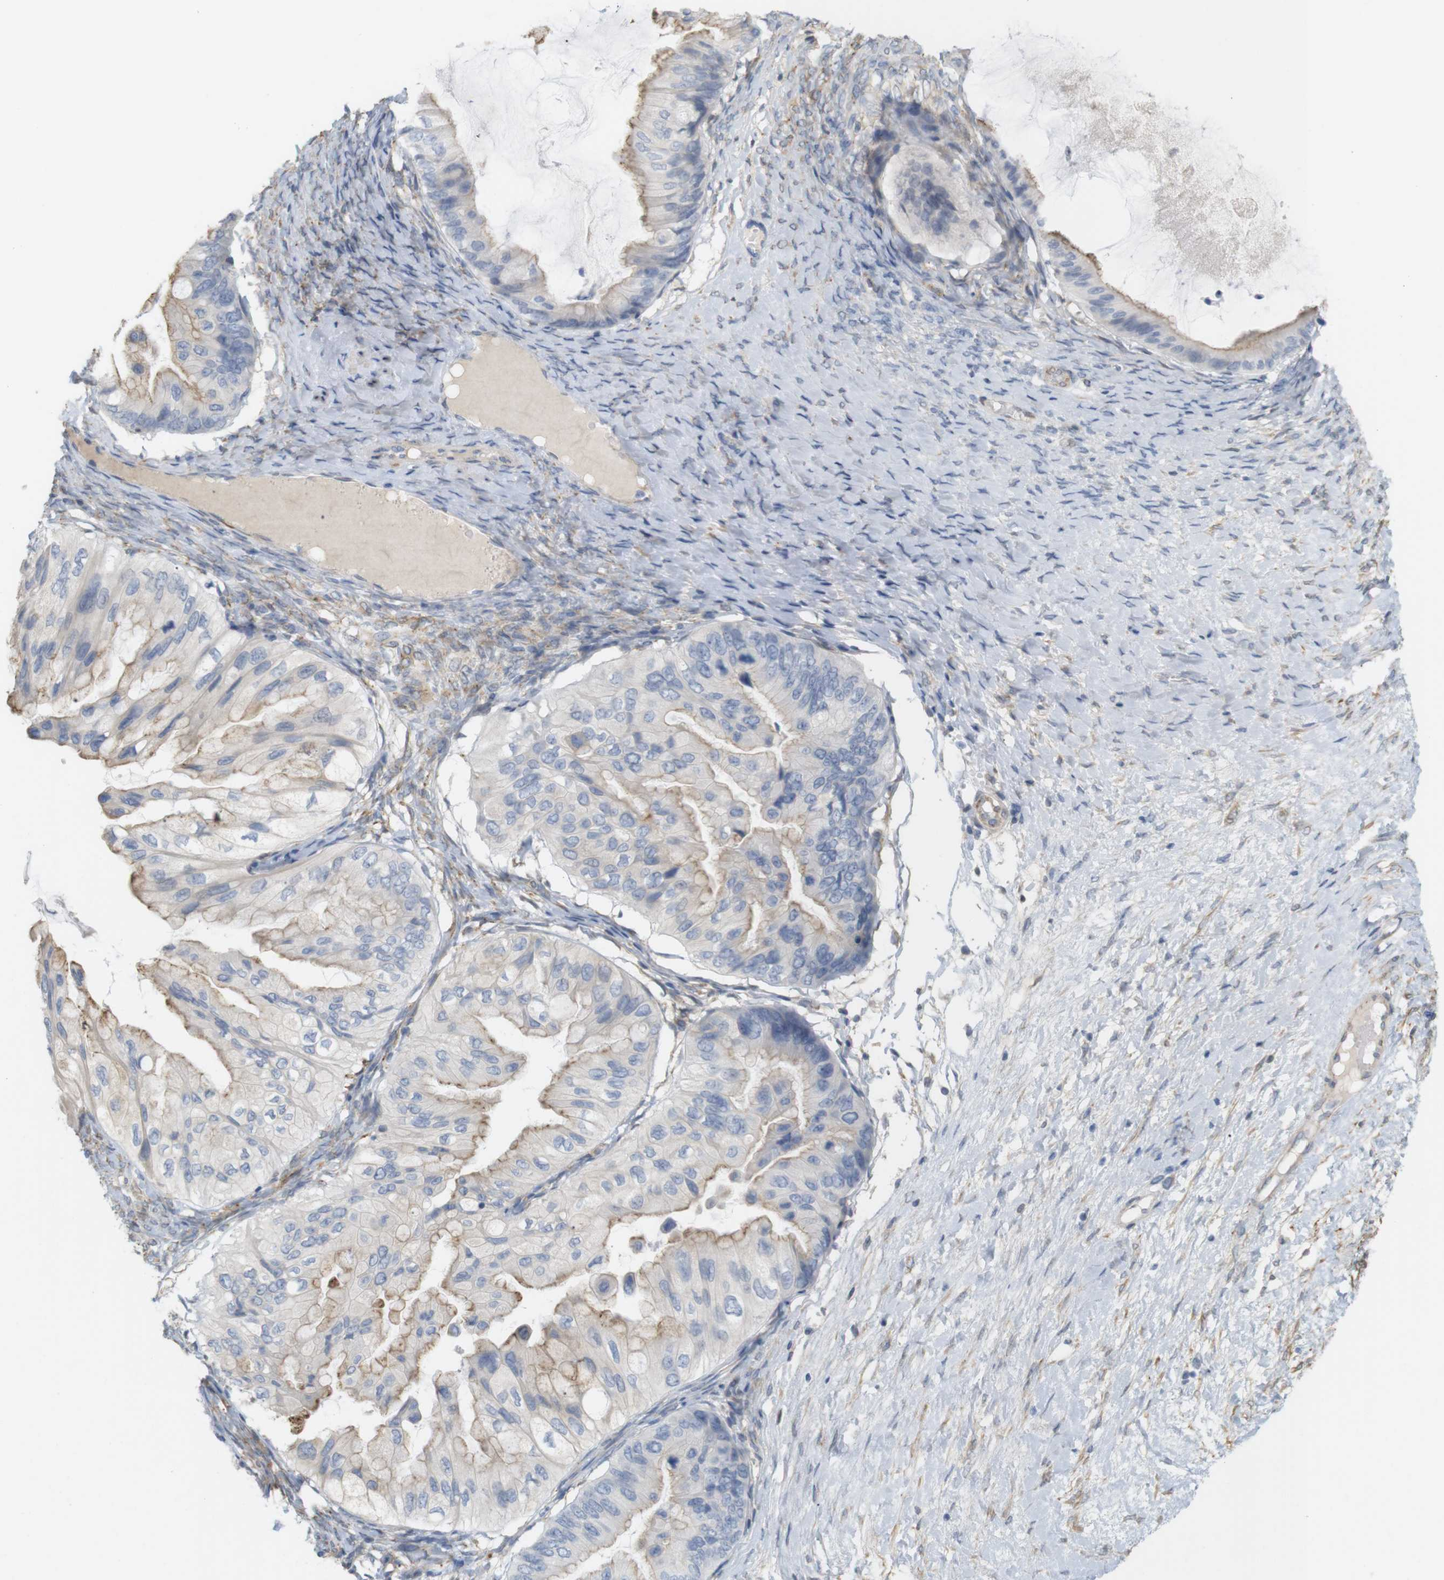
{"staining": {"intensity": "moderate", "quantity": "<25%", "location": "cytoplasmic/membranous"}, "tissue": "ovarian cancer", "cell_type": "Tumor cells", "image_type": "cancer", "snomed": [{"axis": "morphology", "description": "Cystadenocarcinoma, mucinous, NOS"}, {"axis": "topography", "description": "Ovary"}], "caption": "IHC image of ovarian cancer stained for a protein (brown), which exhibits low levels of moderate cytoplasmic/membranous expression in about <25% of tumor cells.", "gene": "ITPR1", "patient": {"sex": "female", "age": 61}}